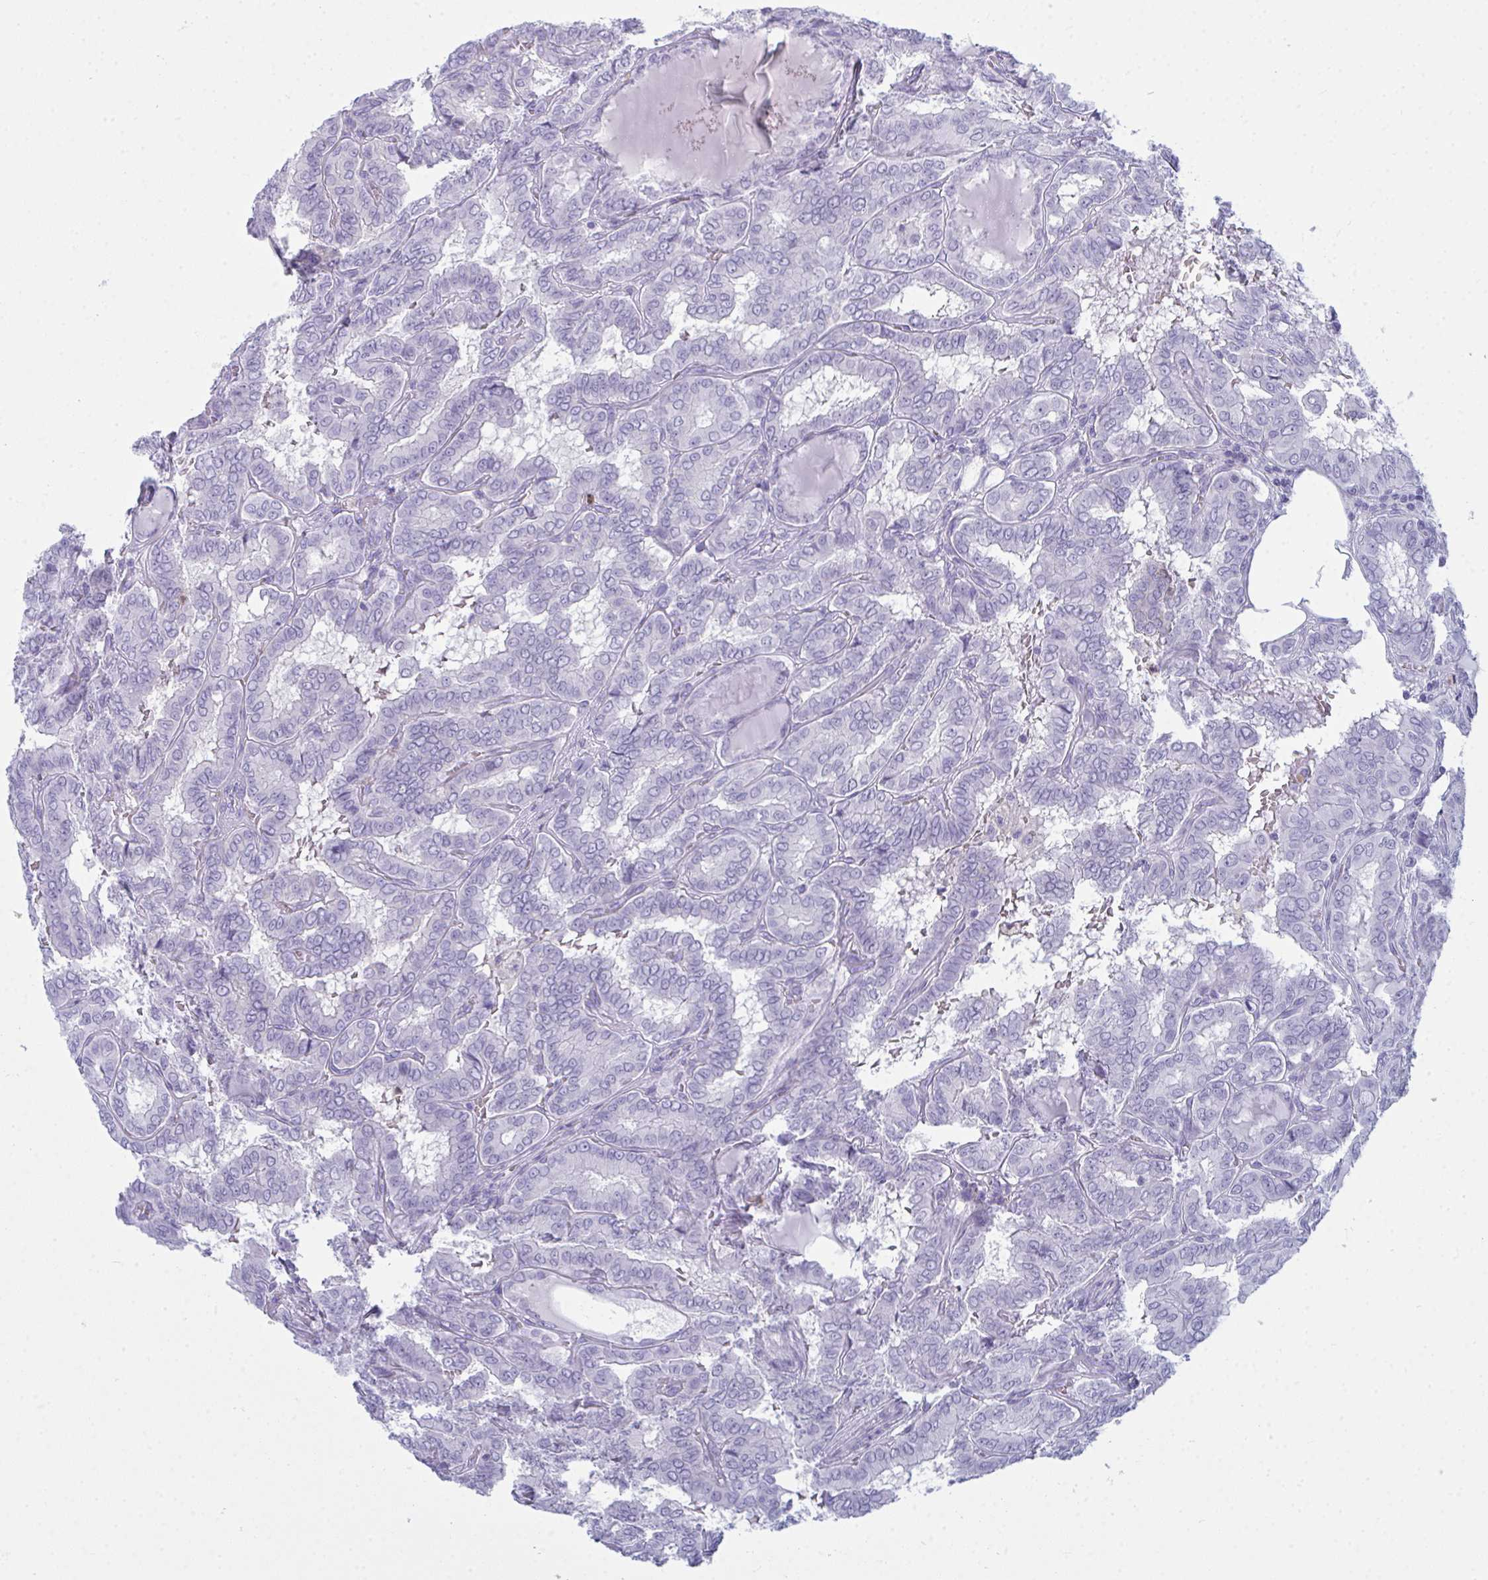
{"staining": {"intensity": "negative", "quantity": "none", "location": "none"}, "tissue": "thyroid cancer", "cell_type": "Tumor cells", "image_type": "cancer", "snomed": [{"axis": "morphology", "description": "Papillary adenocarcinoma, NOS"}, {"axis": "topography", "description": "Thyroid gland"}], "caption": "An image of human thyroid cancer (papillary adenocarcinoma) is negative for staining in tumor cells. The staining was performed using DAB (3,3'-diaminobenzidine) to visualize the protein expression in brown, while the nuclei were stained in blue with hematoxylin (Magnification: 20x).", "gene": "SERPINB10", "patient": {"sex": "female", "age": 46}}